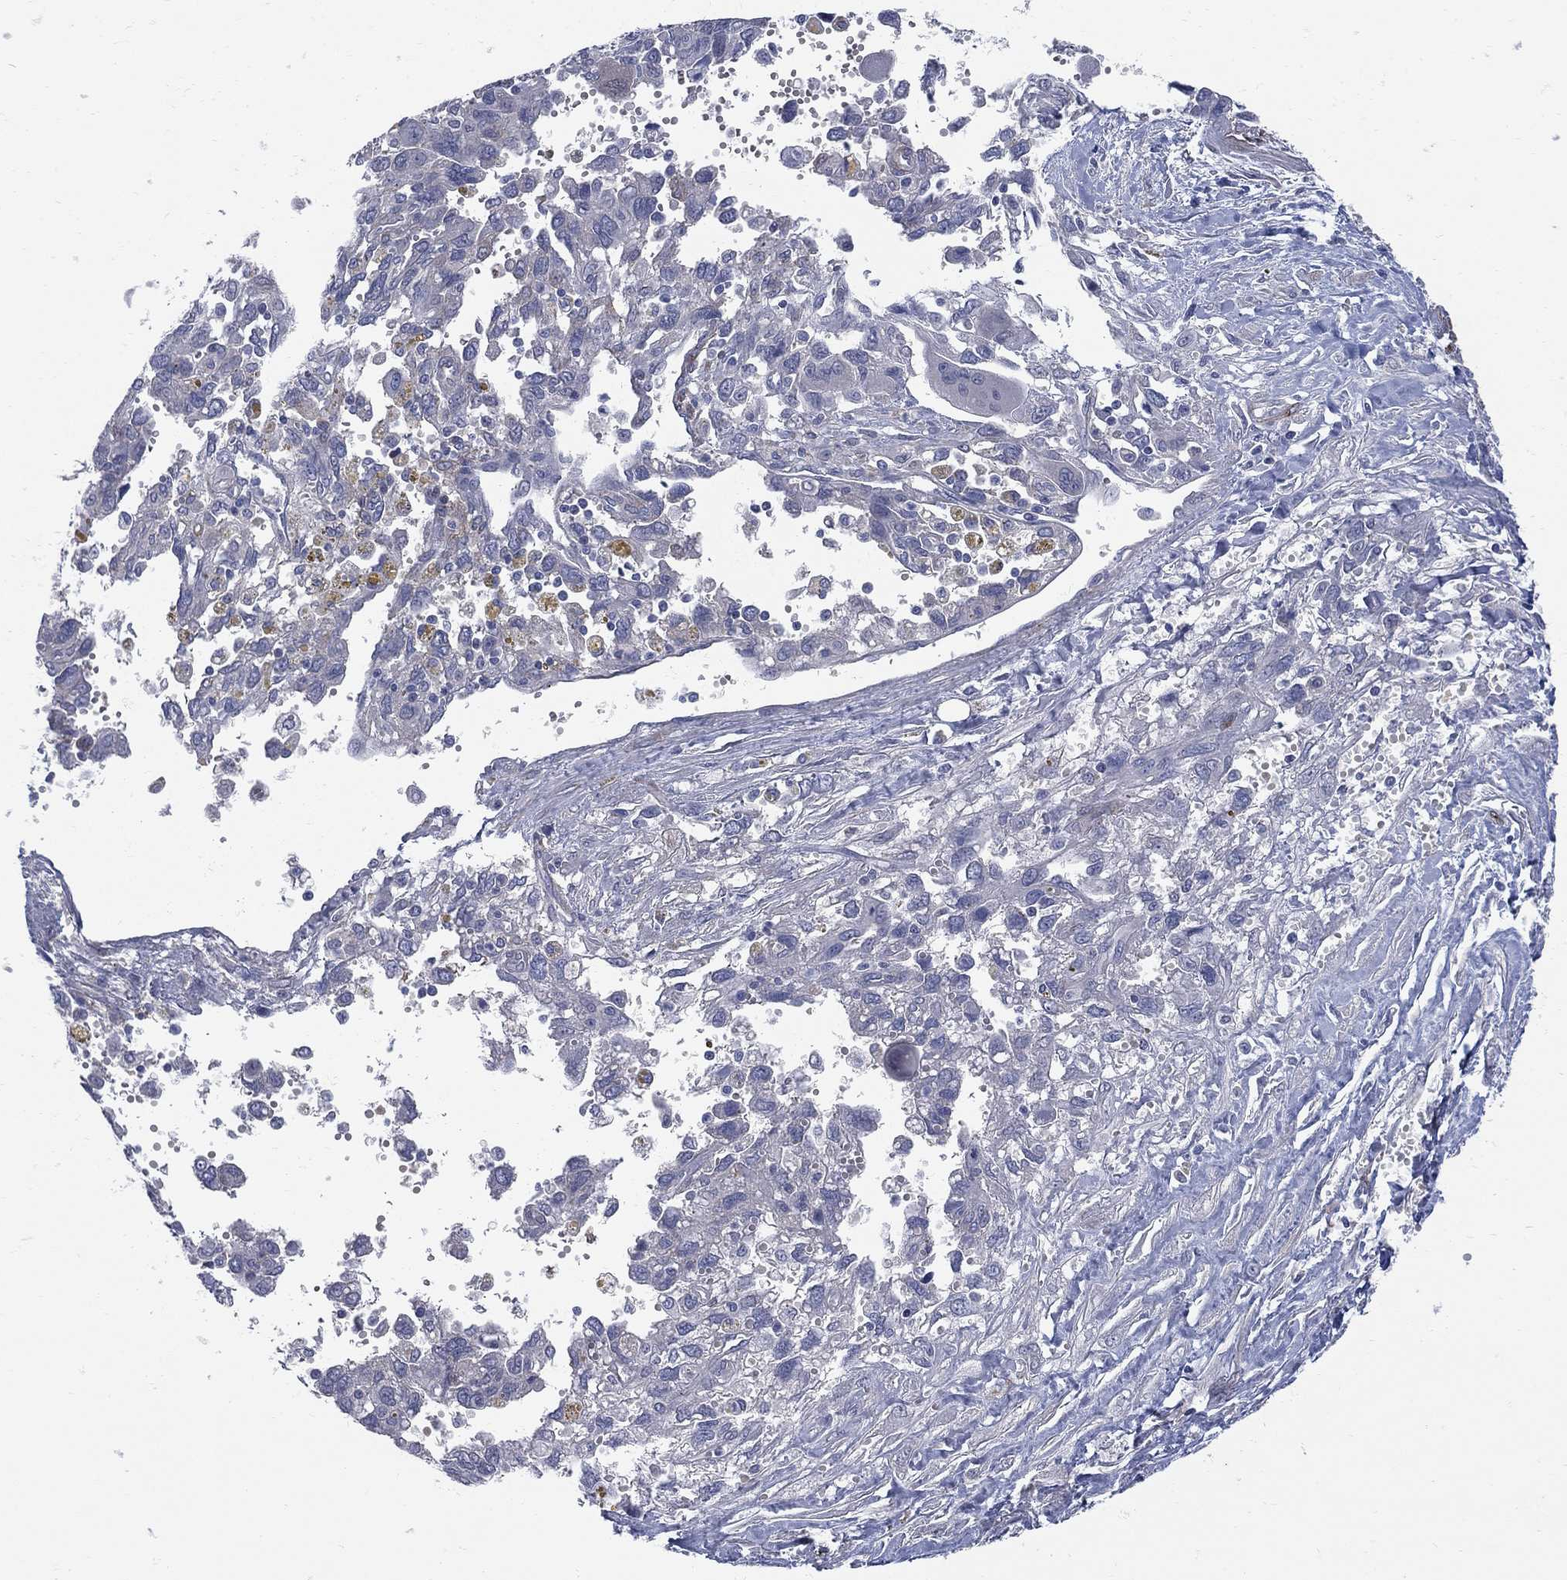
{"staining": {"intensity": "negative", "quantity": "none", "location": "none"}, "tissue": "pancreatic cancer", "cell_type": "Tumor cells", "image_type": "cancer", "snomed": [{"axis": "morphology", "description": "Adenocarcinoma, NOS"}, {"axis": "topography", "description": "Pancreas"}], "caption": "Pancreatic adenocarcinoma was stained to show a protein in brown. There is no significant staining in tumor cells.", "gene": "SEPTIN8", "patient": {"sex": "female", "age": 47}}